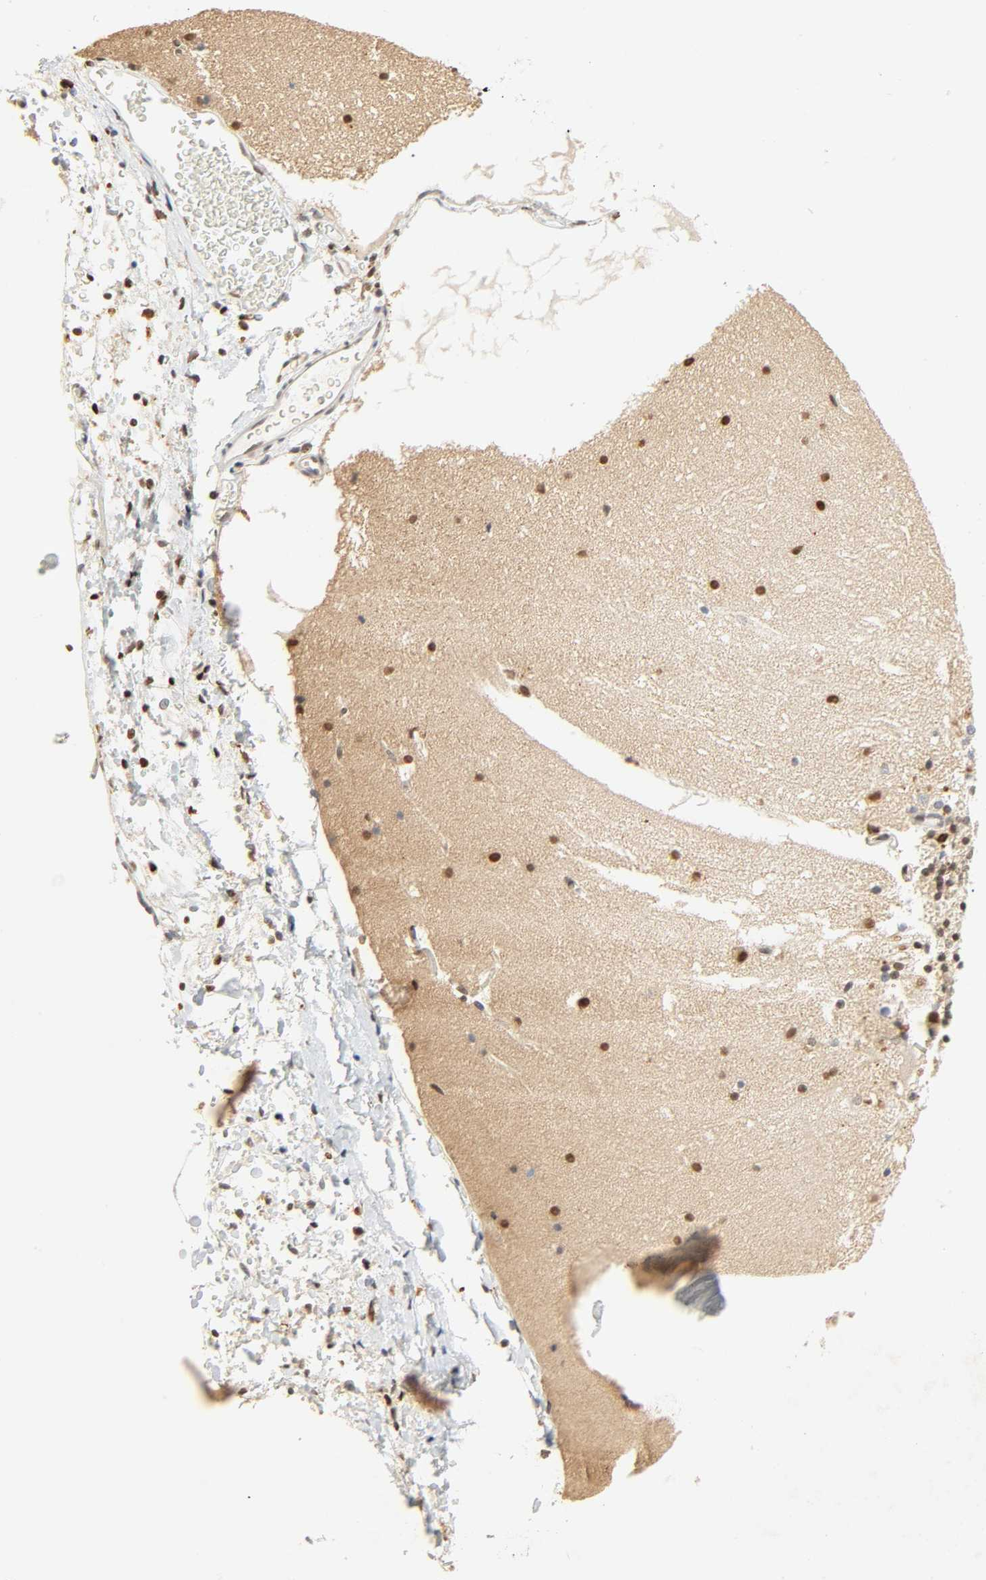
{"staining": {"intensity": "negative", "quantity": "none", "location": "none"}, "tissue": "cerebellum", "cell_type": "Cells in granular layer", "image_type": "normal", "snomed": [{"axis": "morphology", "description": "Normal tissue, NOS"}, {"axis": "topography", "description": "Cerebellum"}], "caption": "Human cerebellum stained for a protein using immunohistochemistry displays no staining in cells in granular layer.", "gene": "DAZAP1", "patient": {"sex": "female", "age": 19}}